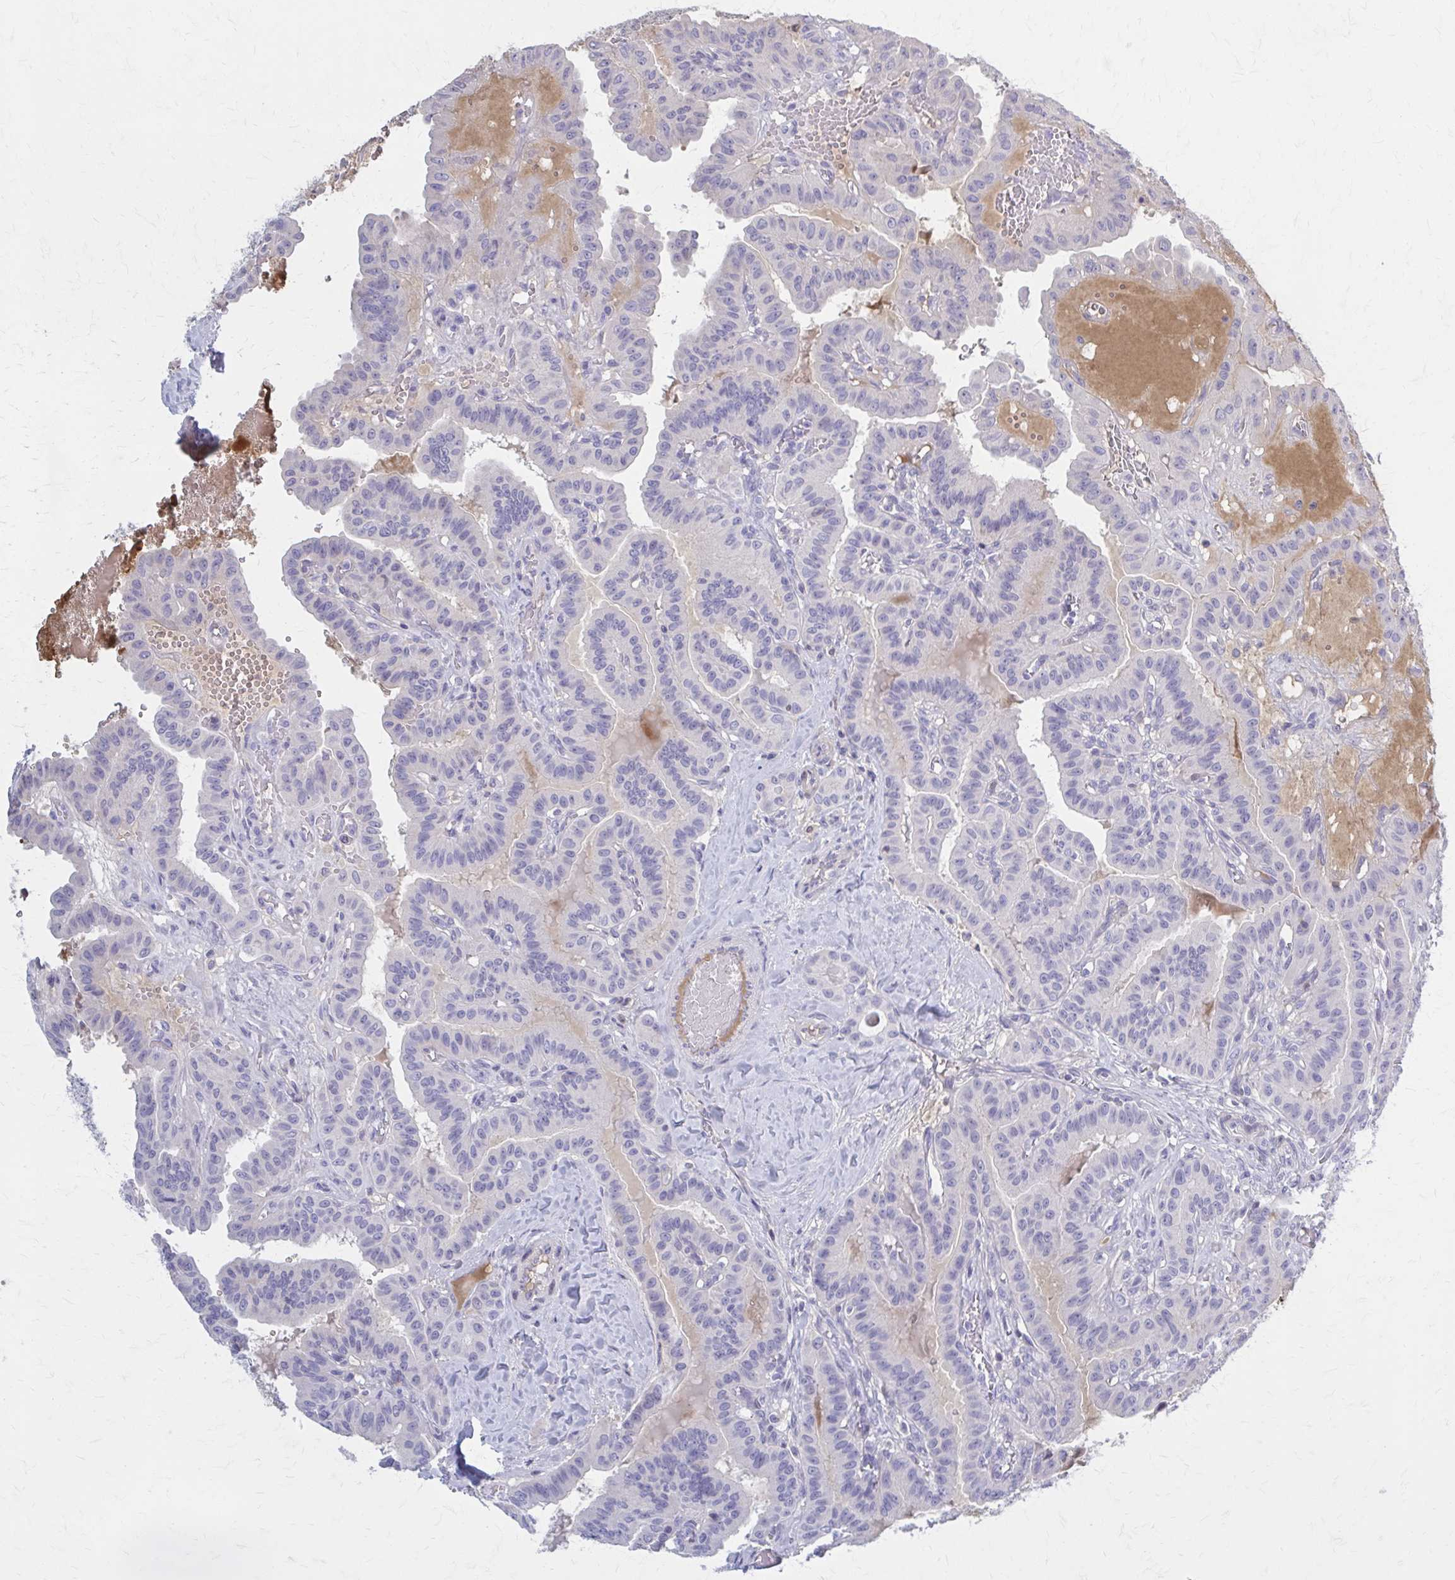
{"staining": {"intensity": "negative", "quantity": "none", "location": "none"}, "tissue": "thyroid cancer", "cell_type": "Tumor cells", "image_type": "cancer", "snomed": [{"axis": "morphology", "description": "Papillary adenocarcinoma, NOS"}, {"axis": "topography", "description": "Thyroid gland"}], "caption": "IHC of human thyroid cancer demonstrates no positivity in tumor cells. (DAB immunohistochemistry visualized using brightfield microscopy, high magnification).", "gene": "SERPIND1", "patient": {"sex": "male", "age": 87}}